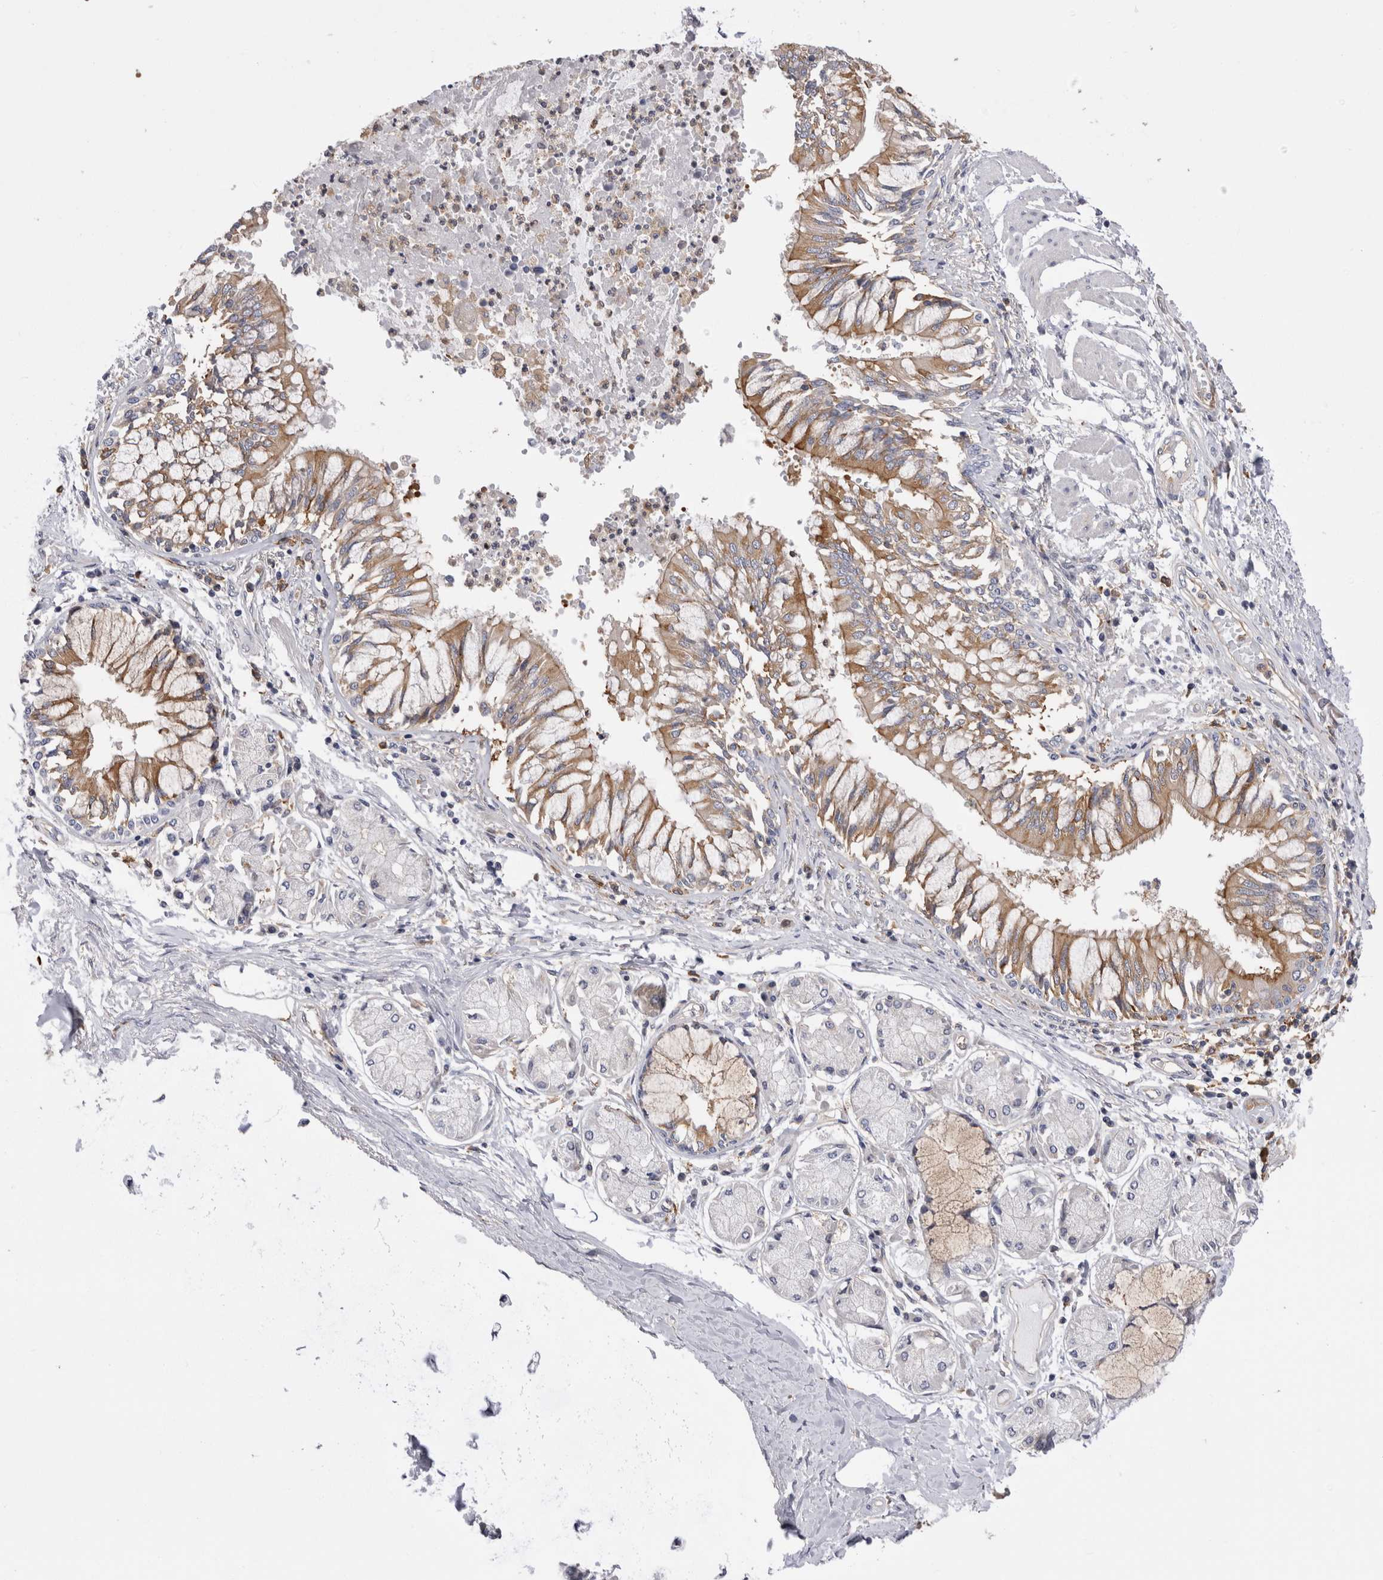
{"staining": {"intensity": "strong", "quantity": ">75%", "location": "cytoplasmic/membranous"}, "tissue": "bronchus", "cell_type": "Respiratory epithelial cells", "image_type": "normal", "snomed": [{"axis": "morphology", "description": "Normal tissue, NOS"}, {"axis": "topography", "description": "Cartilage tissue"}, {"axis": "topography", "description": "Bronchus"}, {"axis": "topography", "description": "Lung"}], "caption": "Bronchus stained for a protein reveals strong cytoplasmic/membranous positivity in respiratory epithelial cells. (DAB (3,3'-diaminobenzidine) = brown stain, brightfield microscopy at high magnification).", "gene": "RAB11FIP1", "patient": {"sex": "female", "age": 49}}